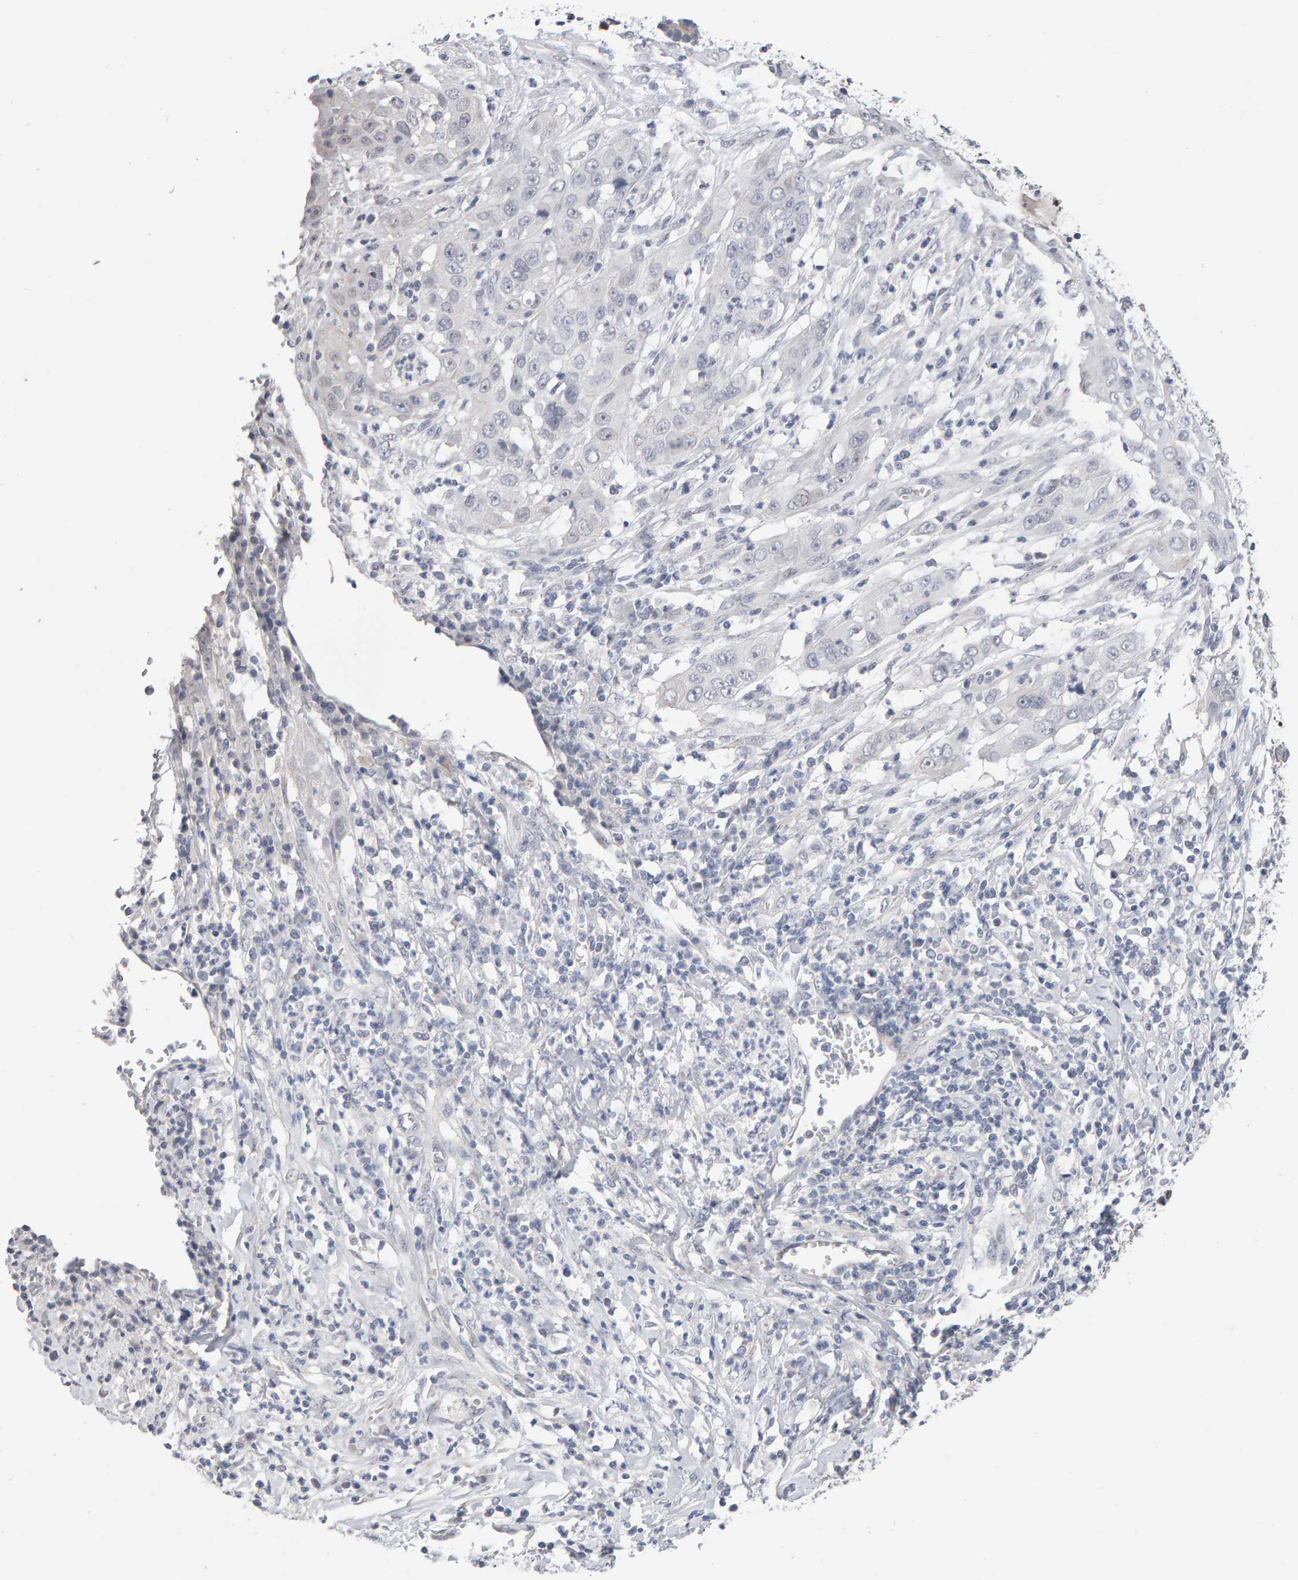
{"staining": {"intensity": "negative", "quantity": "none", "location": "none"}, "tissue": "cervical cancer", "cell_type": "Tumor cells", "image_type": "cancer", "snomed": [{"axis": "morphology", "description": "Squamous cell carcinoma, NOS"}, {"axis": "topography", "description": "Cervix"}], "caption": "Immunohistochemistry micrograph of cervical cancer stained for a protein (brown), which demonstrates no staining in tumor cells. (Brightfield microscopy of DAB (3,3'-diaminobenzidine) IHC at high magnification).", "gene": "HNF4A", "patient": {"sex": "female", "age": 32}}